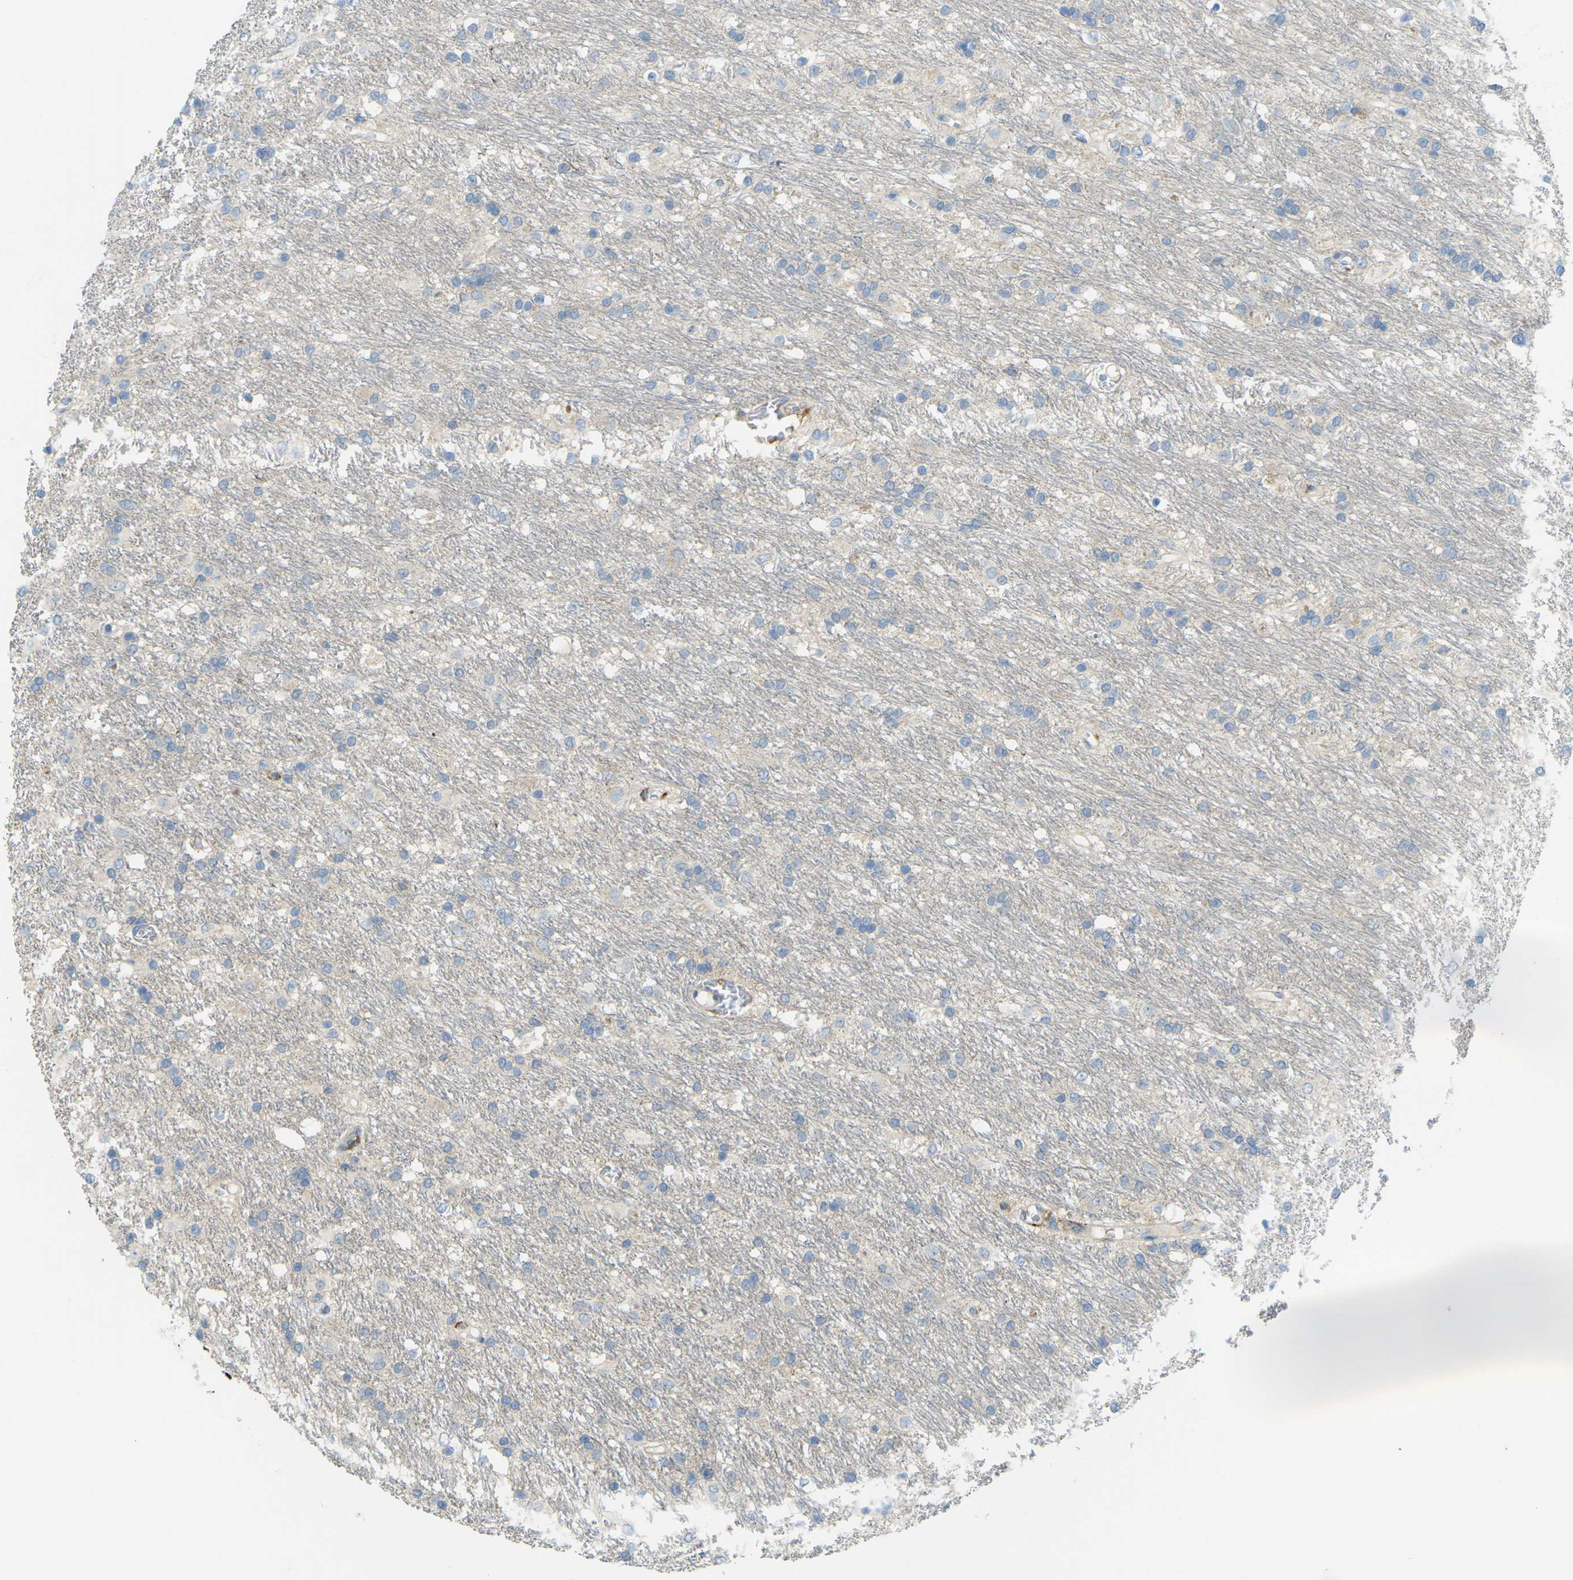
{"staining": {"intensity": "negative", "quantity": "none", "location": "none"}, "tissue": "glioma", "cell_type": "Tumor cells", "image_type": "cancer", "snomed": [{"axis": "morphology", "description": "Glioma, malignant, Low grade"}, {"axis": "topography", "description": "Brain"}], "caption": "IHC histopathology image of neoplastic tissue: glioma stained with DAB (3,3'-diaminobenzidine) demonstrates no significant protein positivity in tumor cells.", "gene": "MYLK4", "patient": {"sex": "male", "age": 77}}